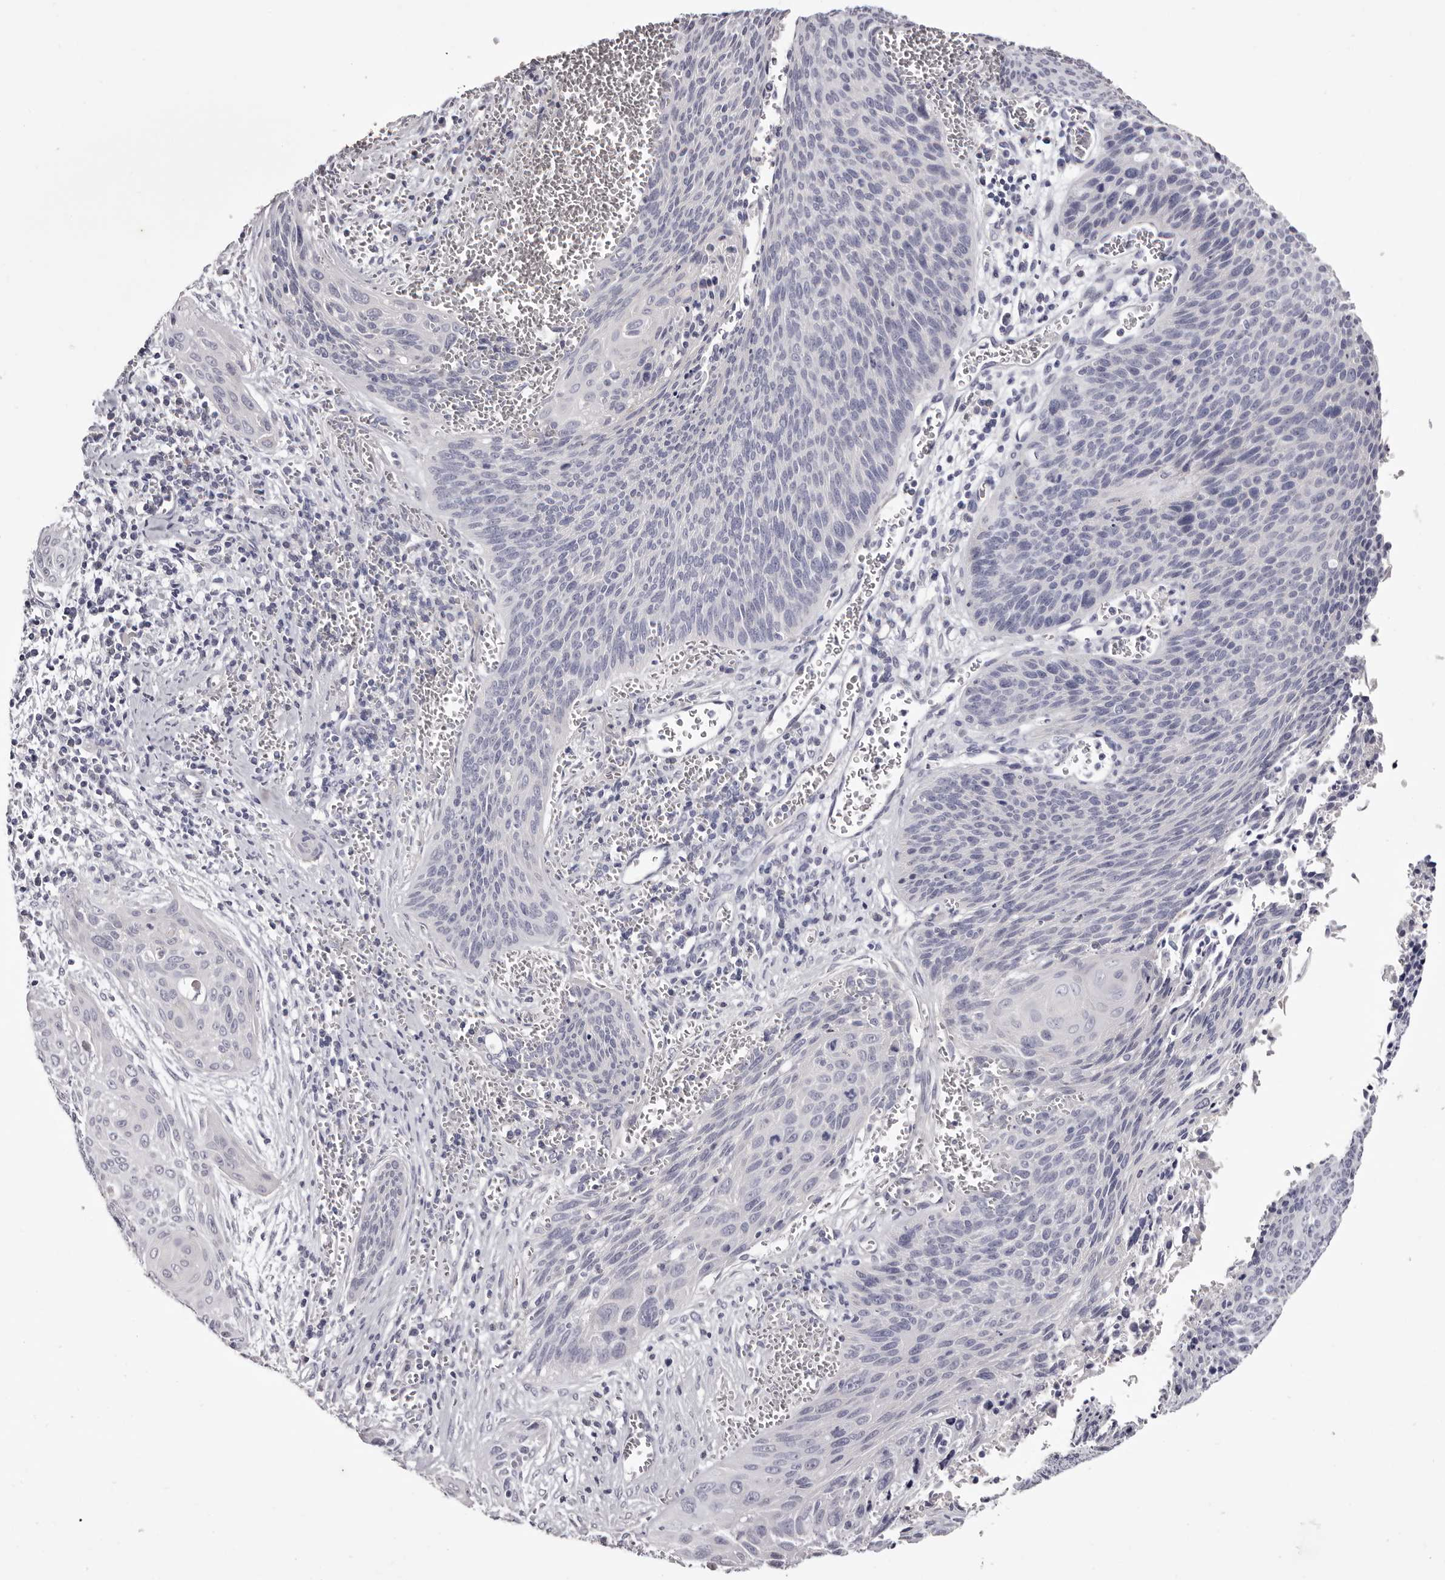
{"staining": {"intensity": "negative", "quantity": "none", "location": "none"}, "tissue": "cervical cancer", "cell_type": "Tumor cells", "image_type": "cancer", "snomed": [{"axis": "morphology", "description": "Squamous cell carcinoma, NOS"}, {"axis": "topography", "description": "Cervix"}], "caption": "This is an immunohistochemistry photomicrograph of human cervical squamous cell carcinoma. There is no expression in tumor cells.", "gene": "CA6", "patient": {"sex": "female", "age": 55}}